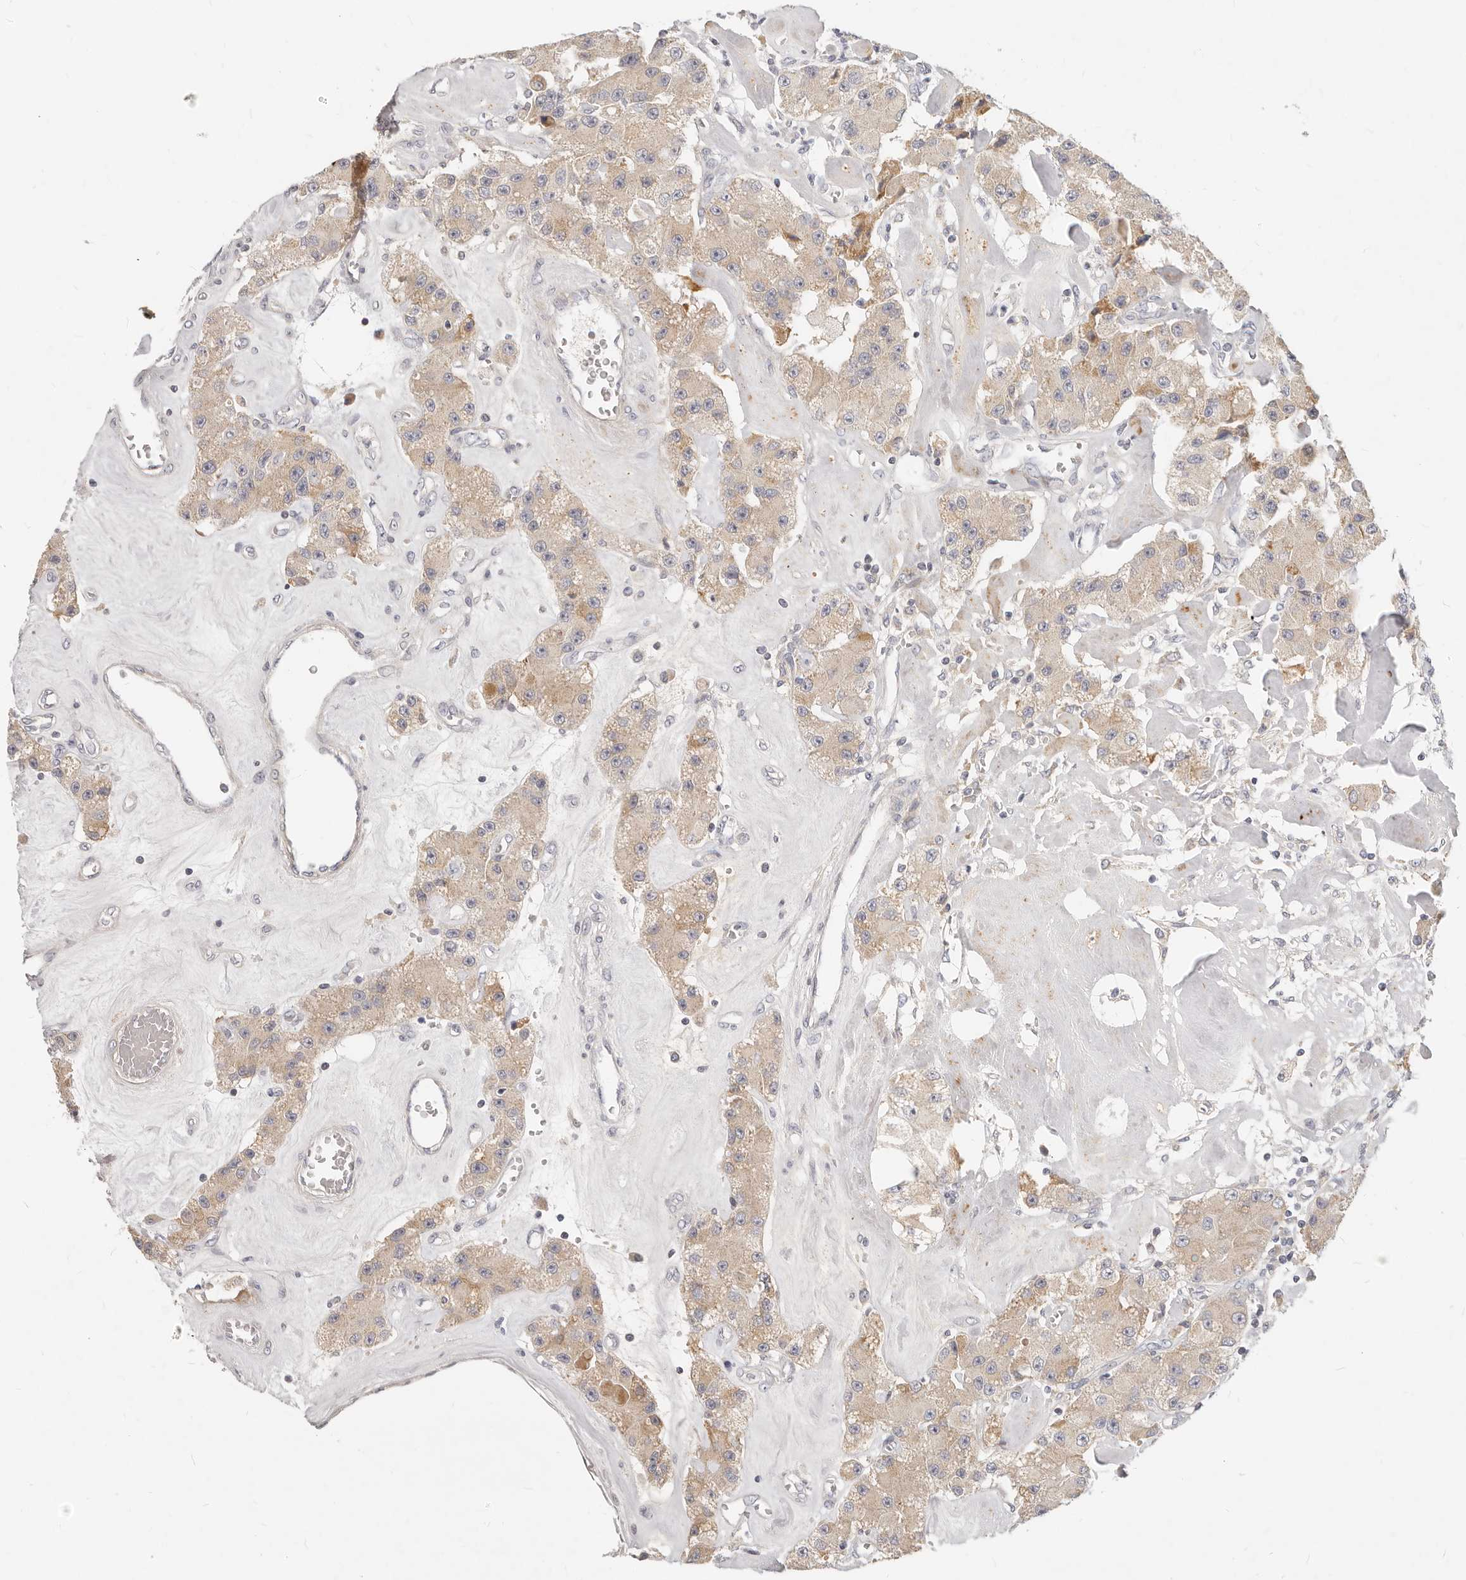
{"staining": {"intensity": "weak", "quantity": ">75%", "location": "cytoplasmic/membranous"}, "tissue": "carcinoid", "cell_type": "Tumor cells", "image_type": "cancer", "snomed": [{"axis": "morphology", "description": "Carcinoid, malignant, NOS"}, {"axis": "topography", "description": "Pancreas"}], "caption": "Carcinoid was stained to show a protein in brown. There is low levels of weak cytoplasmic/membranous staining in approximately >75% of tumor cells. The staining was performed using DAB to visualize the protein expression in brown, while the nuclei were stained in blue with hematoxylin (Magnification: 20x).", "gene": "TFB2M", "patient": {"sex": "male", "age": 41}}